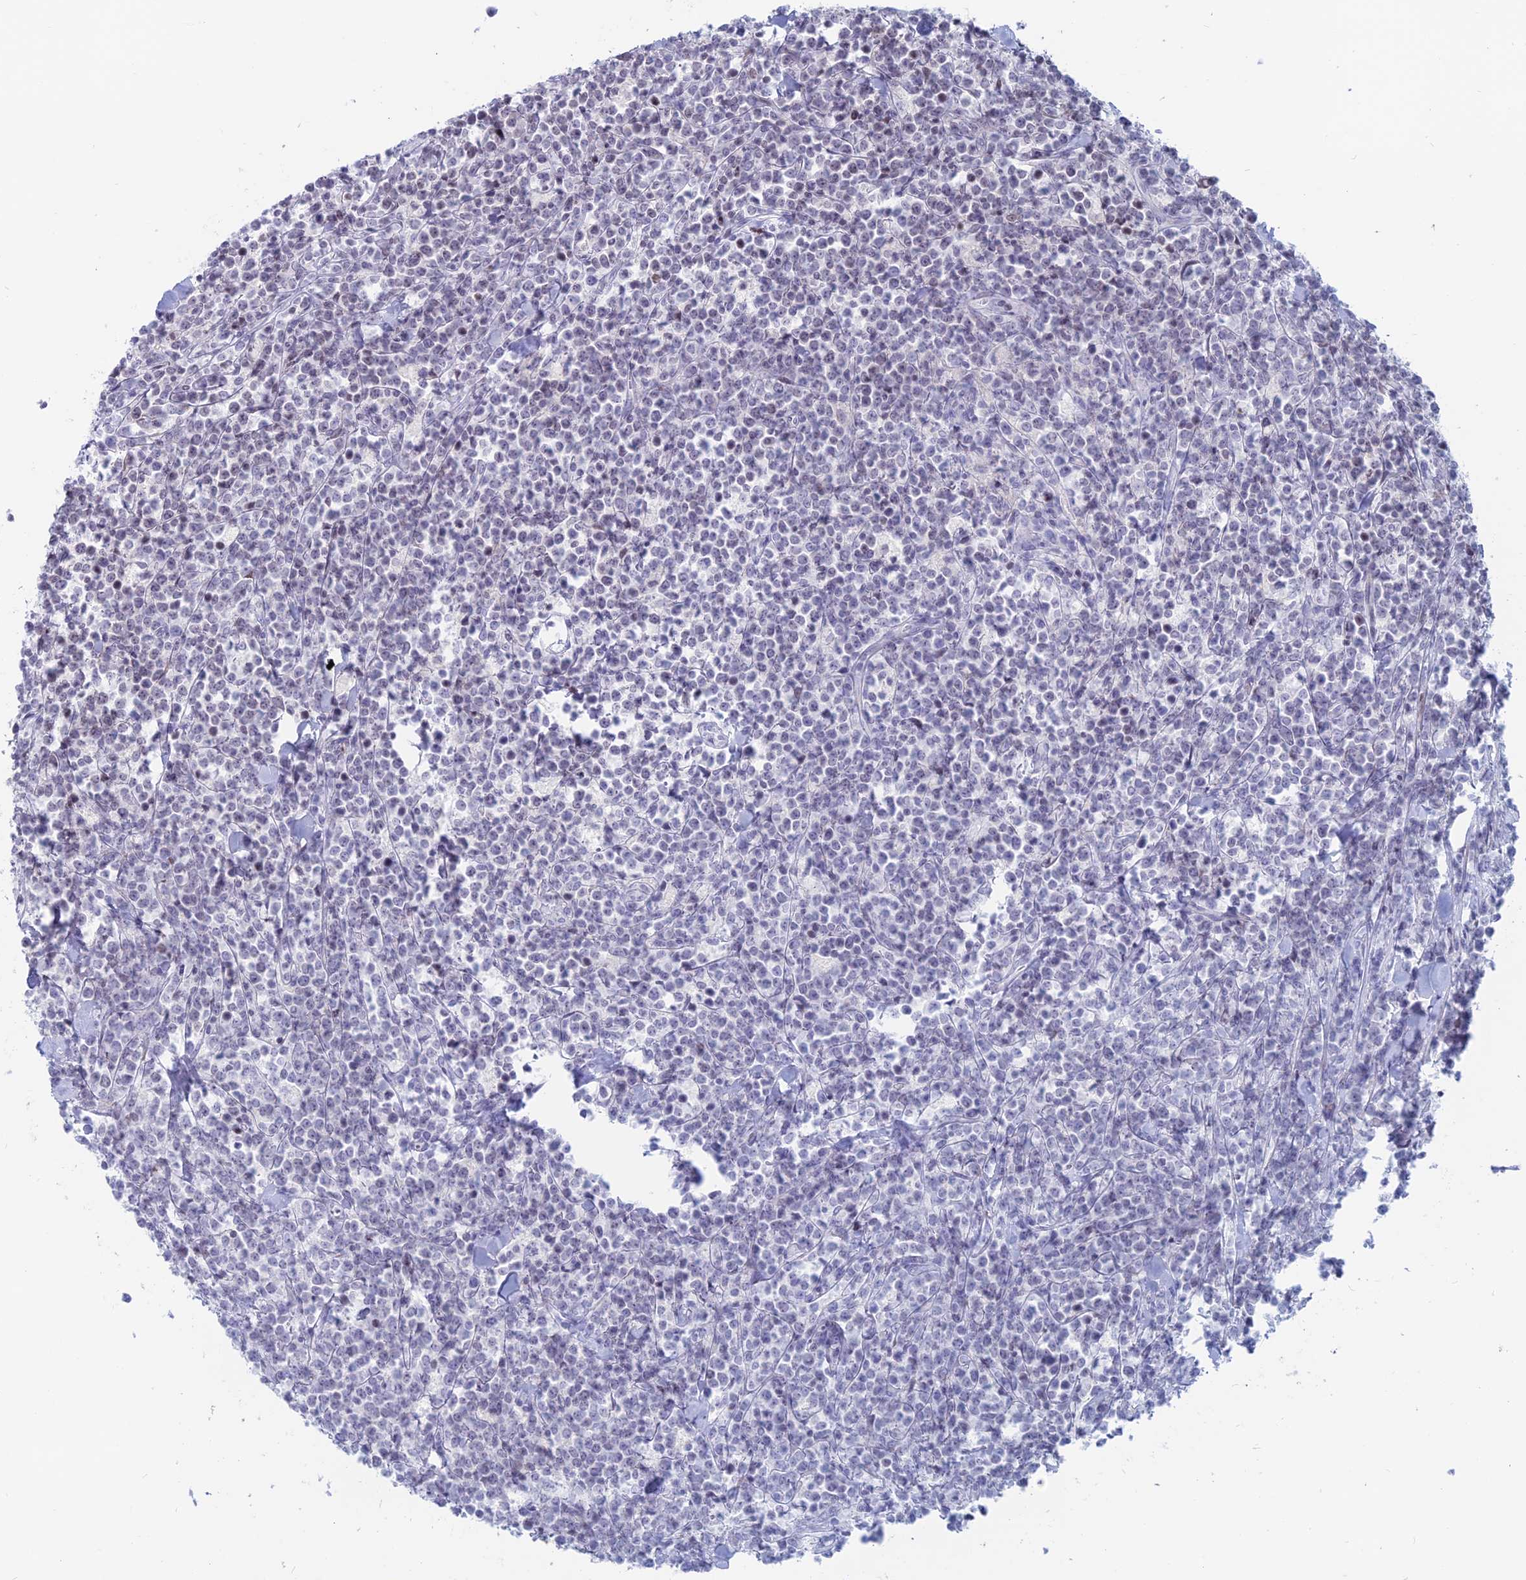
{"staining": {"intensity": "negative", "quantity": "none", "location": "none"}, "tissue": "lymphoma", "cell_type": "Tumor cells", "image_type": "cancer", "snomed": [{"axis": "morphology", "description": "Malignant lymphoma, non-Hodgkin's type, High grade"}, {"axis": "topography", "description": "Small intestine"}], "caption": "Tumor cells show no significant expression in lymphoma.", "gene": "CERS6", "patient": {"sex": "male", "age": 8}}